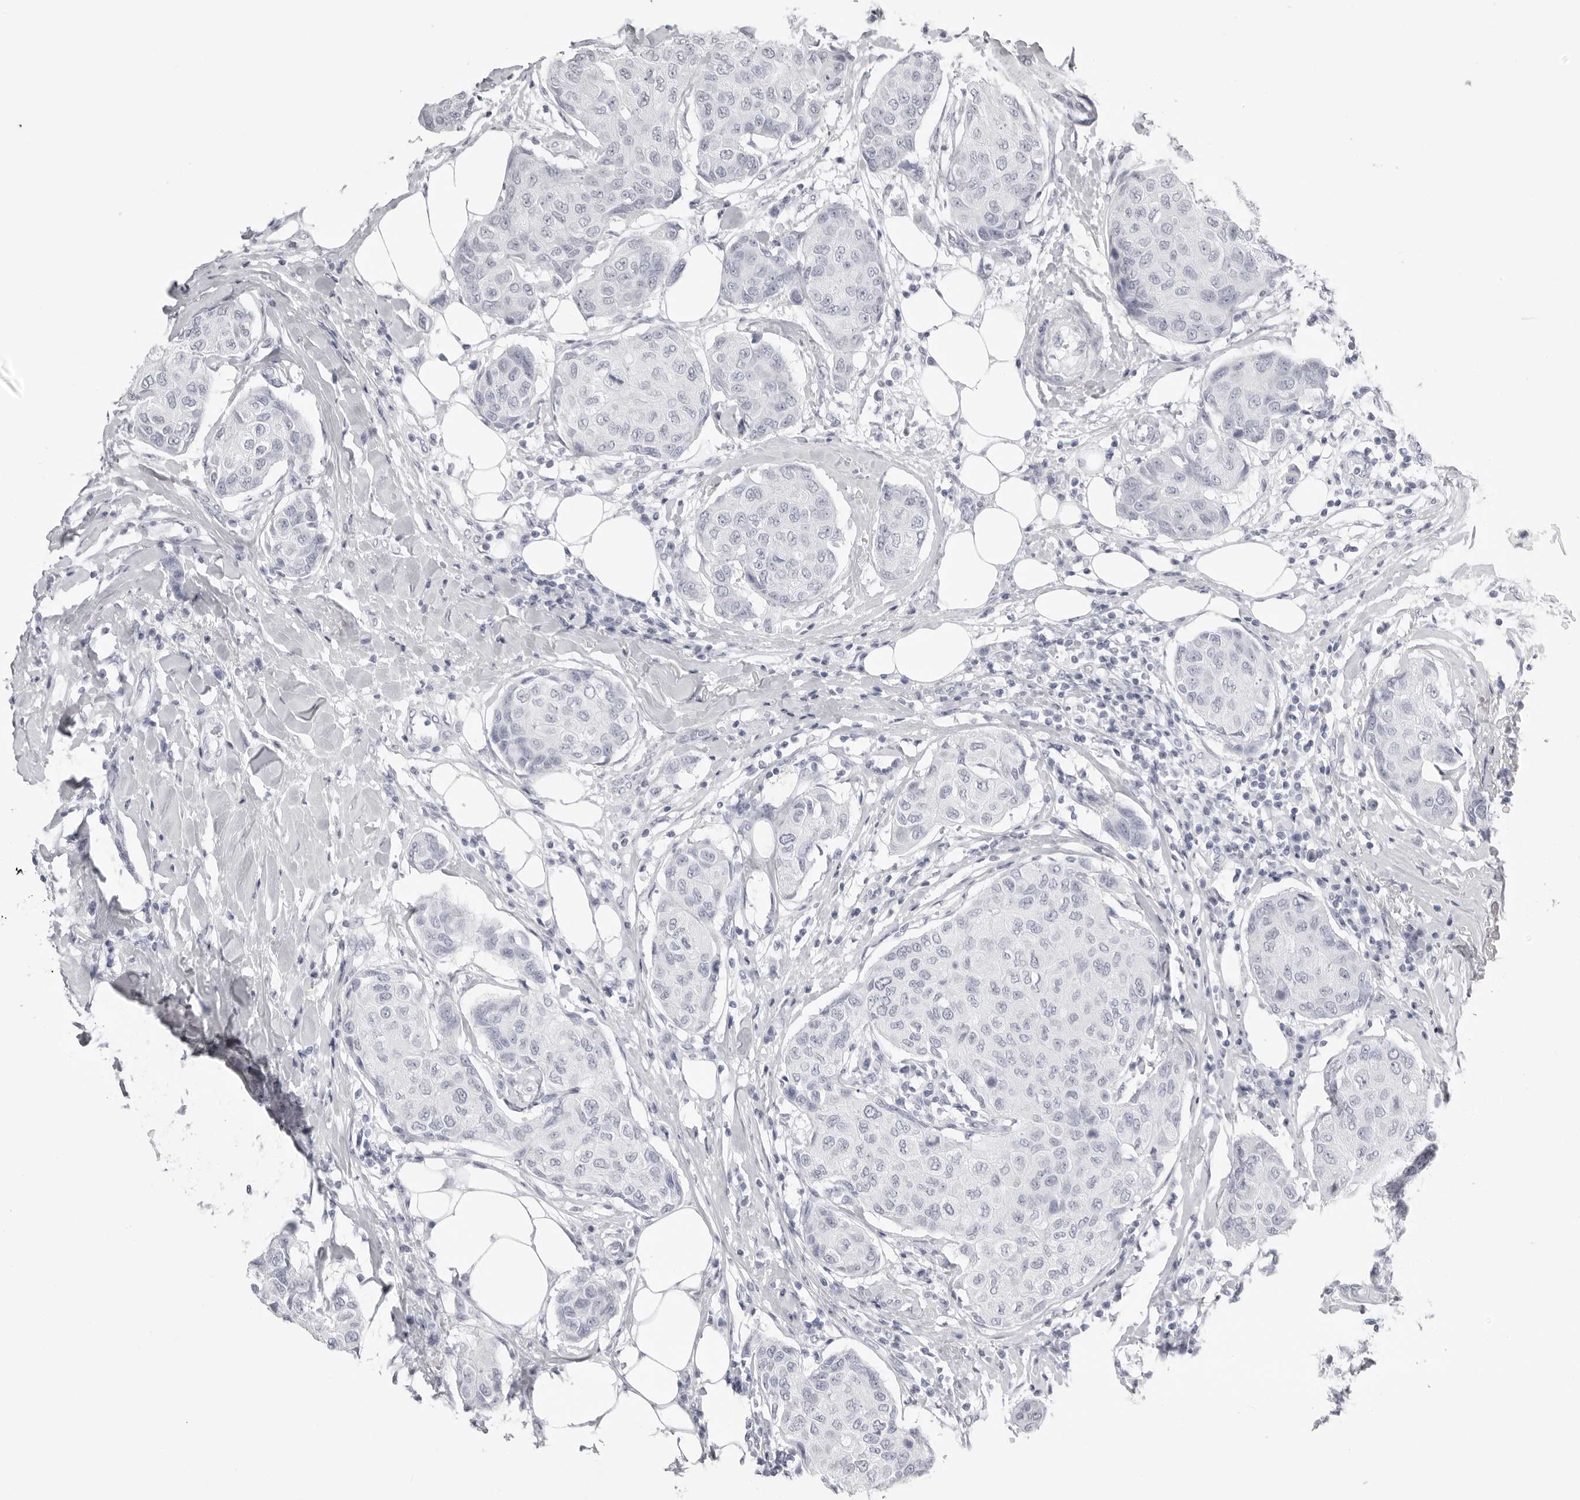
{"staining": {"intensity": "negative", "quantity": "none", "location": "none"}, "tissue": "breast cancer", "cell_type": "Tumor cells", "image_type": "cancer", "snomed": [{"axis": "morphology", "description": "Duct carcinoma"}, {"axis": "topography", "description": "Breast"}], "caption": "IHC micrograph of human breast cancer (invasive ductal carcinoma) stained for a protein (brown), which shows no positivity in tumor cells.", "gene": "KLK9", "patient": {"sex": "female", "age": 80}}